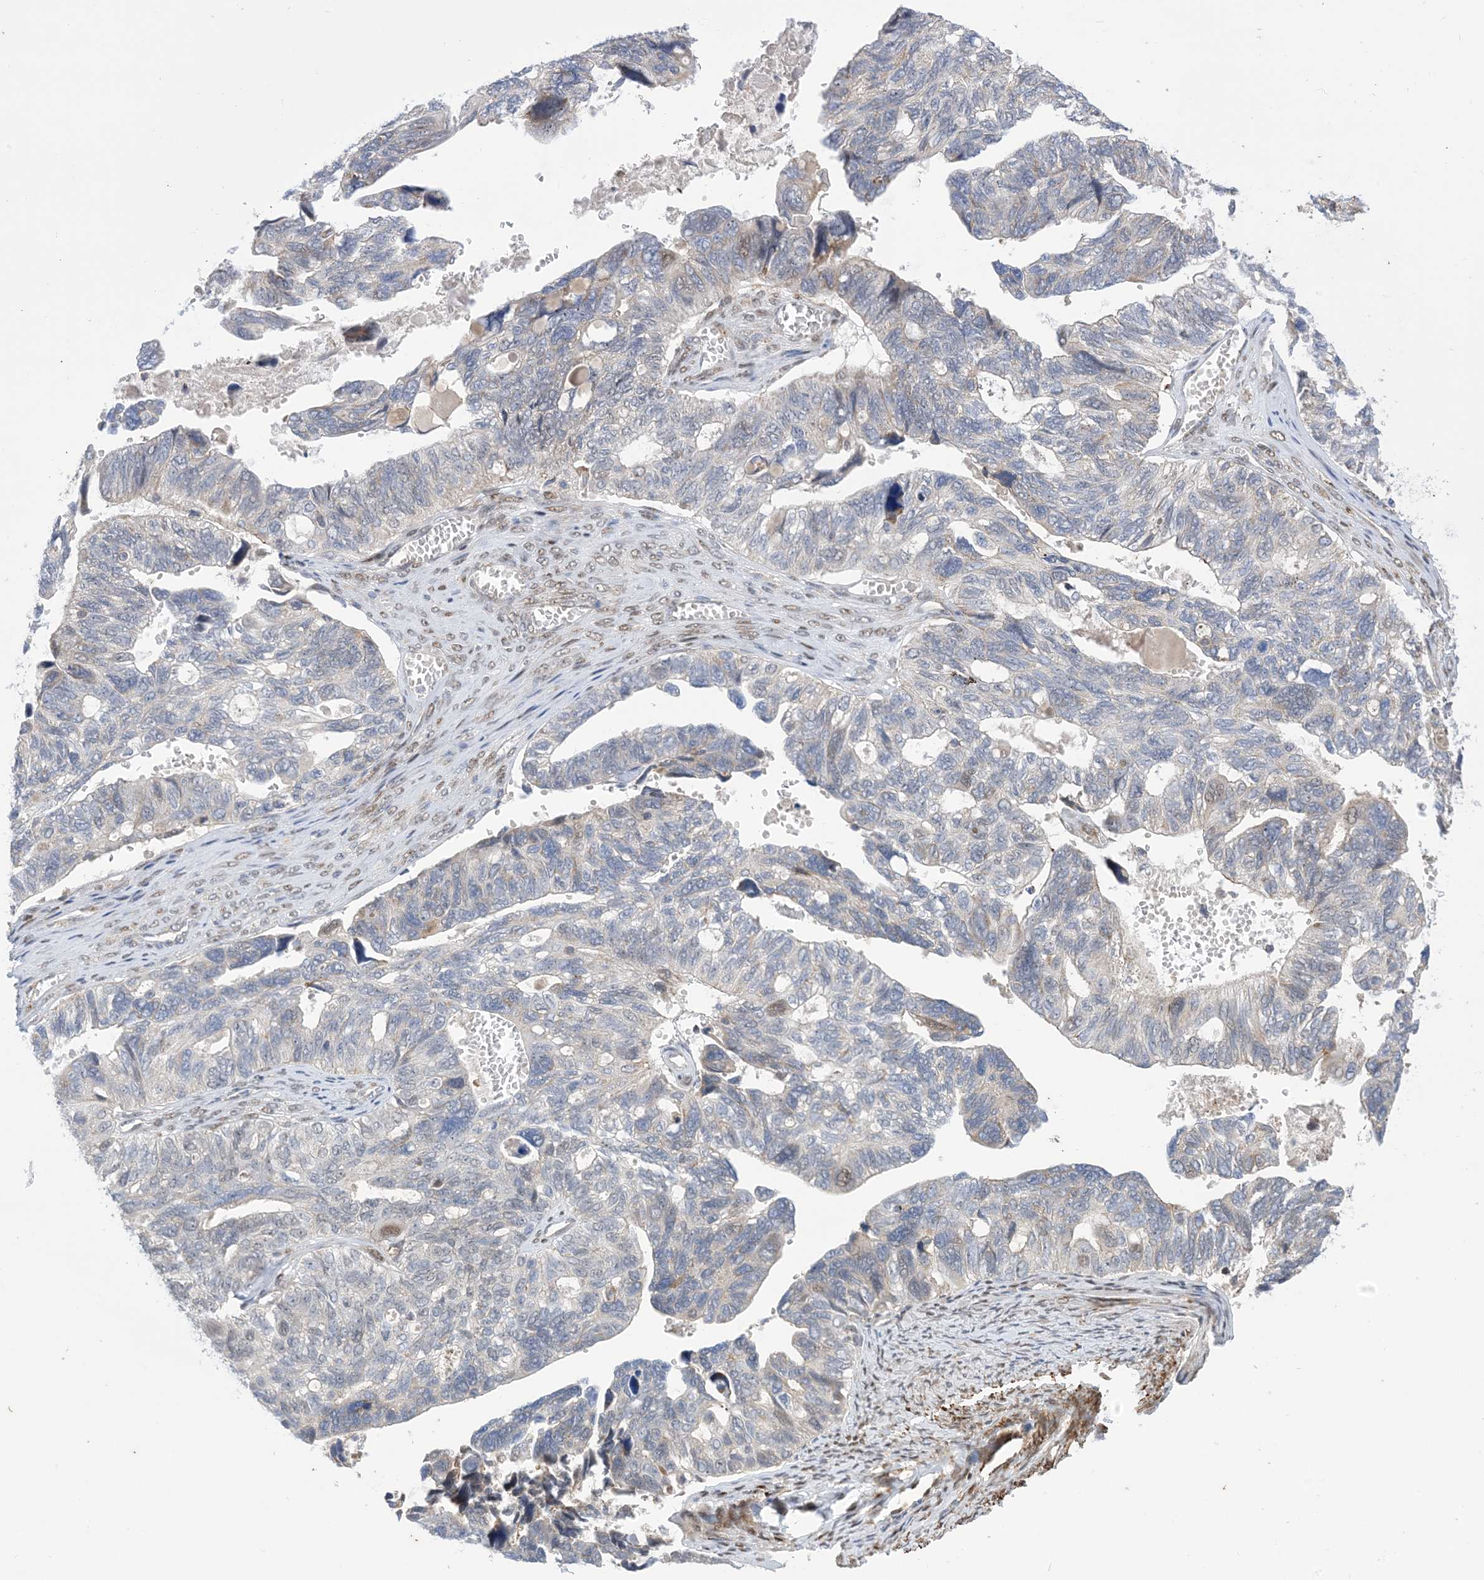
{"staining": {"intensity": "negative", "quantity": "none", "location": "none"}, "tissue": "ovarian cancer", "cell_type": "Tumor cells", "image_type": "cancer", "snomed": [{"axis": "morphology", "description": "Cystadenocarcinoma, serous, NOS"}, {"axis": "topography", "description": "Ovary"}], "caption": "A high-resolution micrograph shows immunohistochemistry staining of serous cystadenocarcinoma (ovarian), which exhibits no significant expression in tumor cells.", "gene": "ZNF8", "patient": {"sex": "female", "age": 79}}